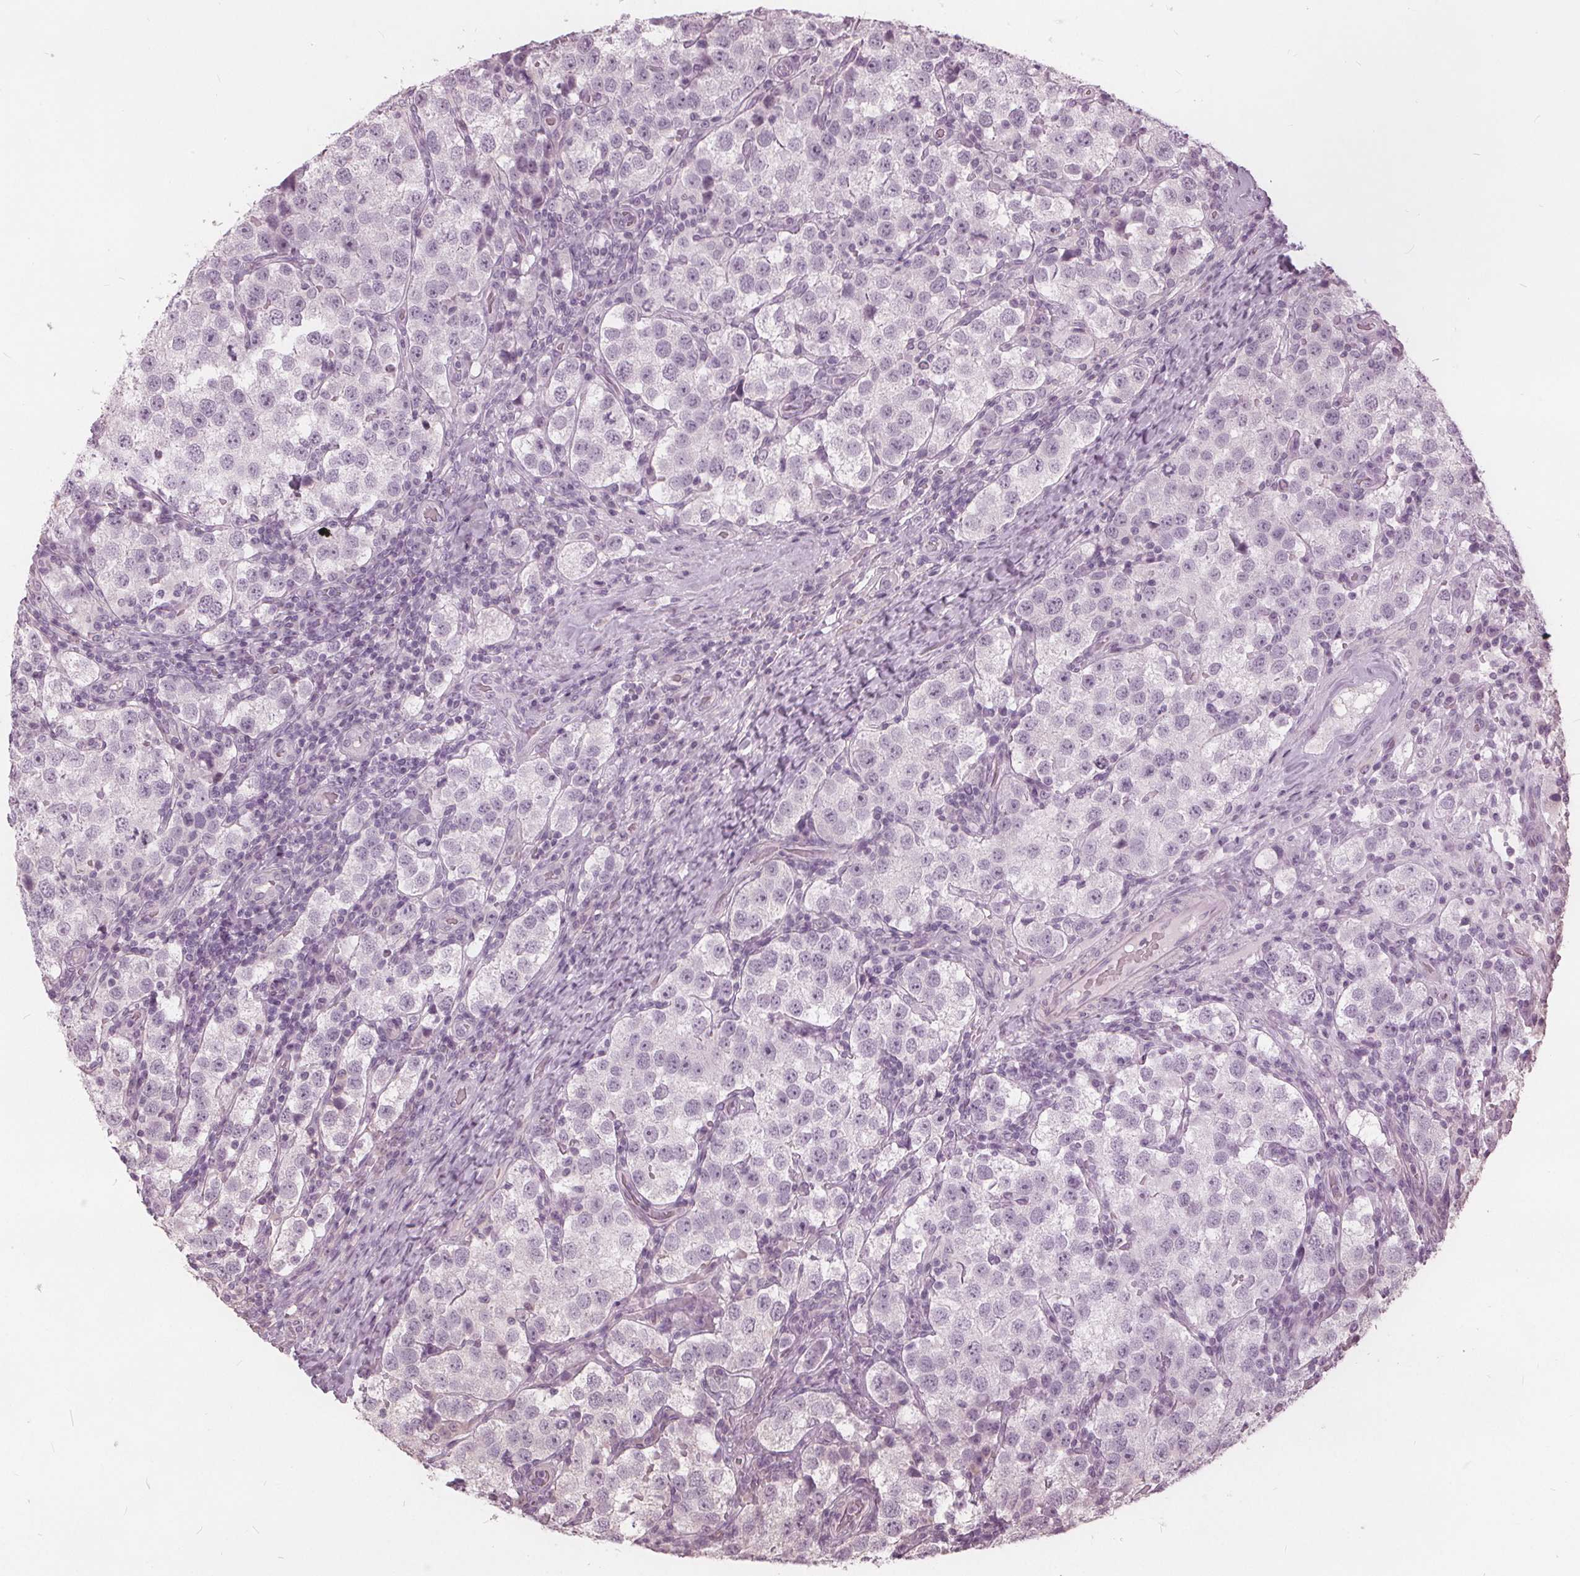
{"staining": {"intensity": "negative", "quantity": "none", "location": "none"}, "tissue": "testis cancer", "cell_type": "Tumor cells", "image_type": "cancer", "snomed": [{"axis": "morphology", "description": "Seminoma, NOS"}, {"axis": "topography", "description": "Testis"}], "caption": "This micrograph is of seminoma (testis) stained with IHC to label a protein in brown with the nuclei are counter-stained blue. There is no staining in tumor cells.", "gene": "KLK13", "patient": {"sex": "male", "age": 37}}